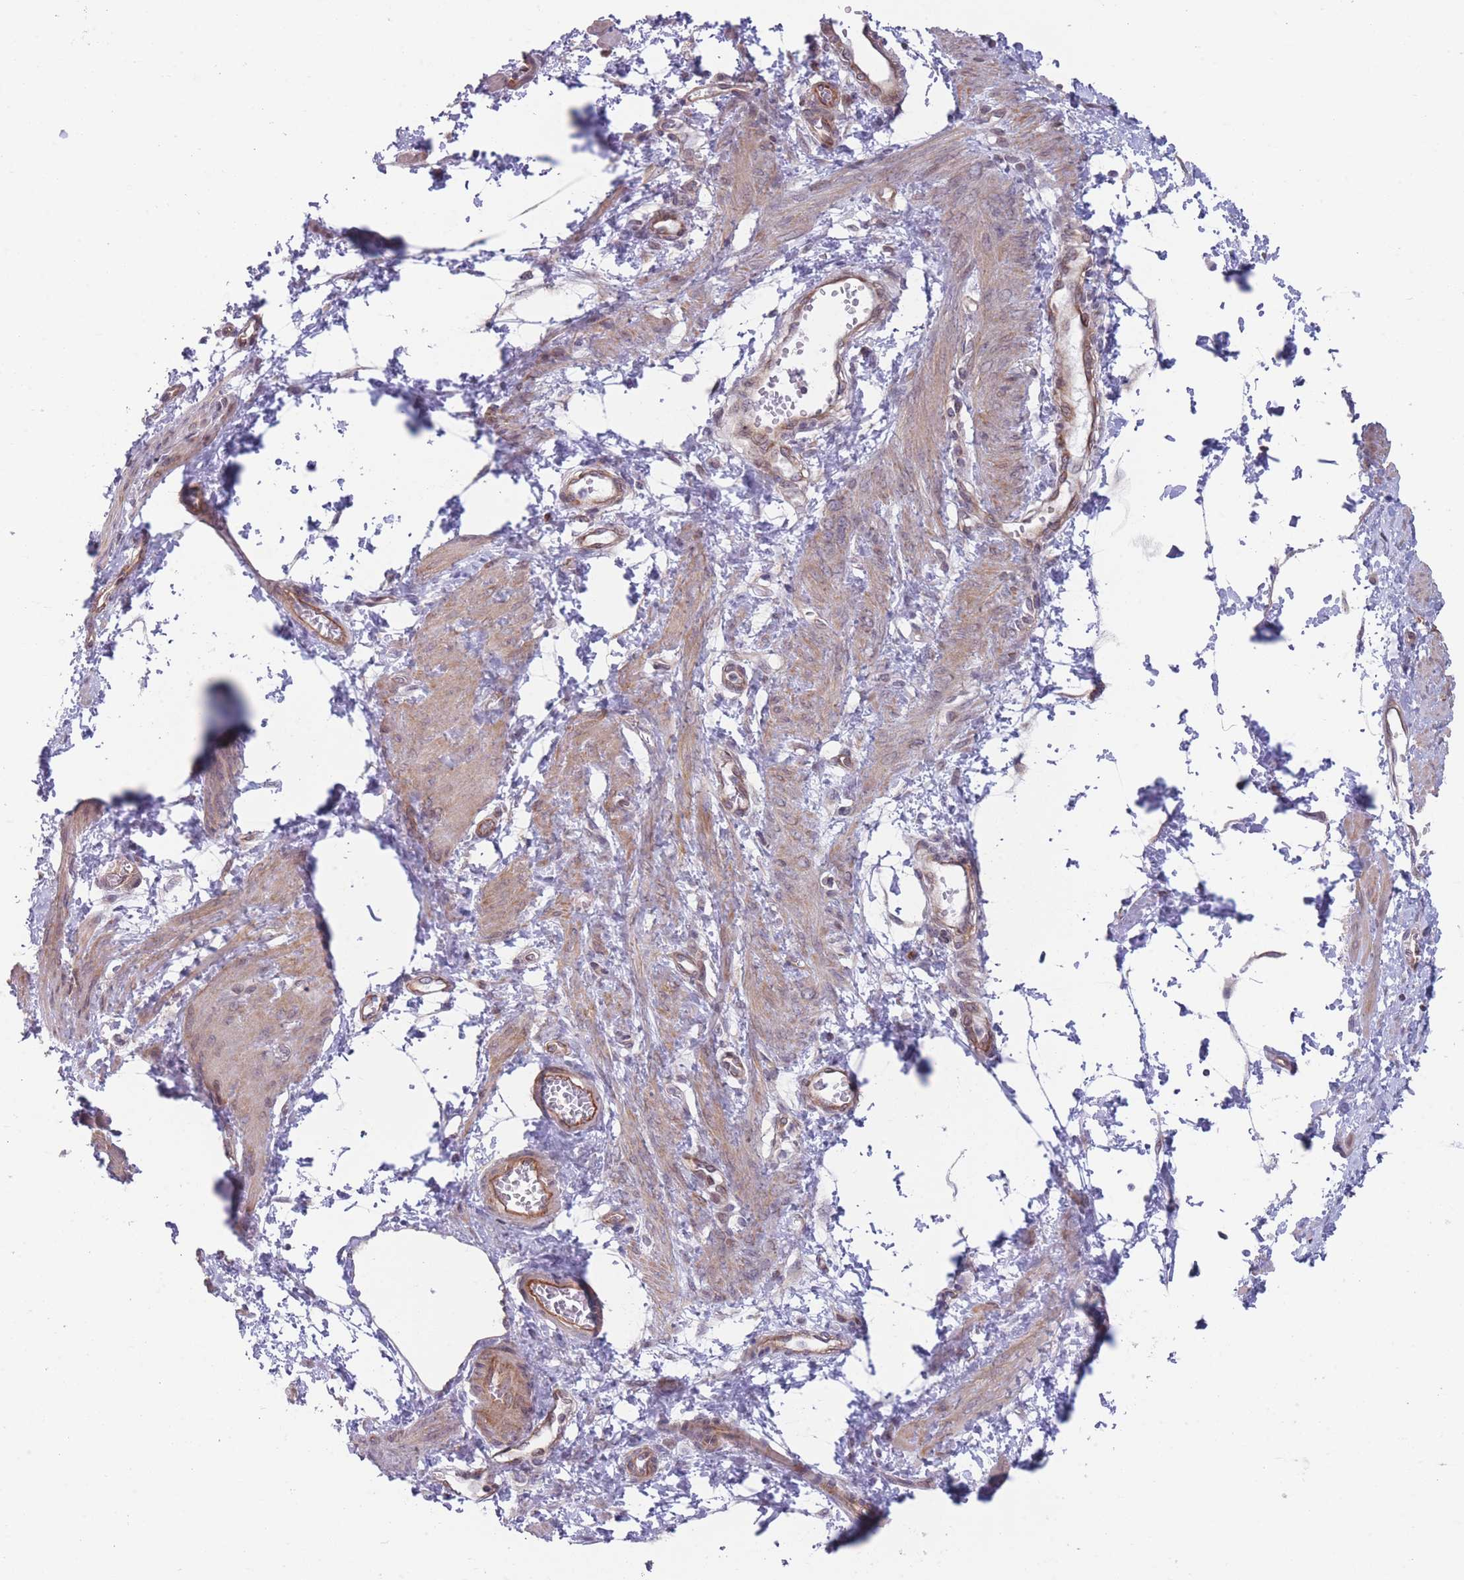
{"staining": {"intensity": "strong", "quantity": "25%-75%", "location": "cytoplasmic/membranous"}, "tissue": "smooth muscle", "cell_type": "Smooth muscle cells", "image_type": "normal", "snomed": [{"axis": "morphology", "description": "Normal tissue, NOS"}, {"axis": "topography", "description": "Smooth muscle"}, {"axis": "topography", "description": "Uterus"}], "caption": "Human smooth muscle stained with a brown dye shows strong cytoplasmic/membranous positive staining in about 25%-75% of smooth muscle cells.", "gene": "VRK2", "patient": {"sex": "female", "age": 39}}